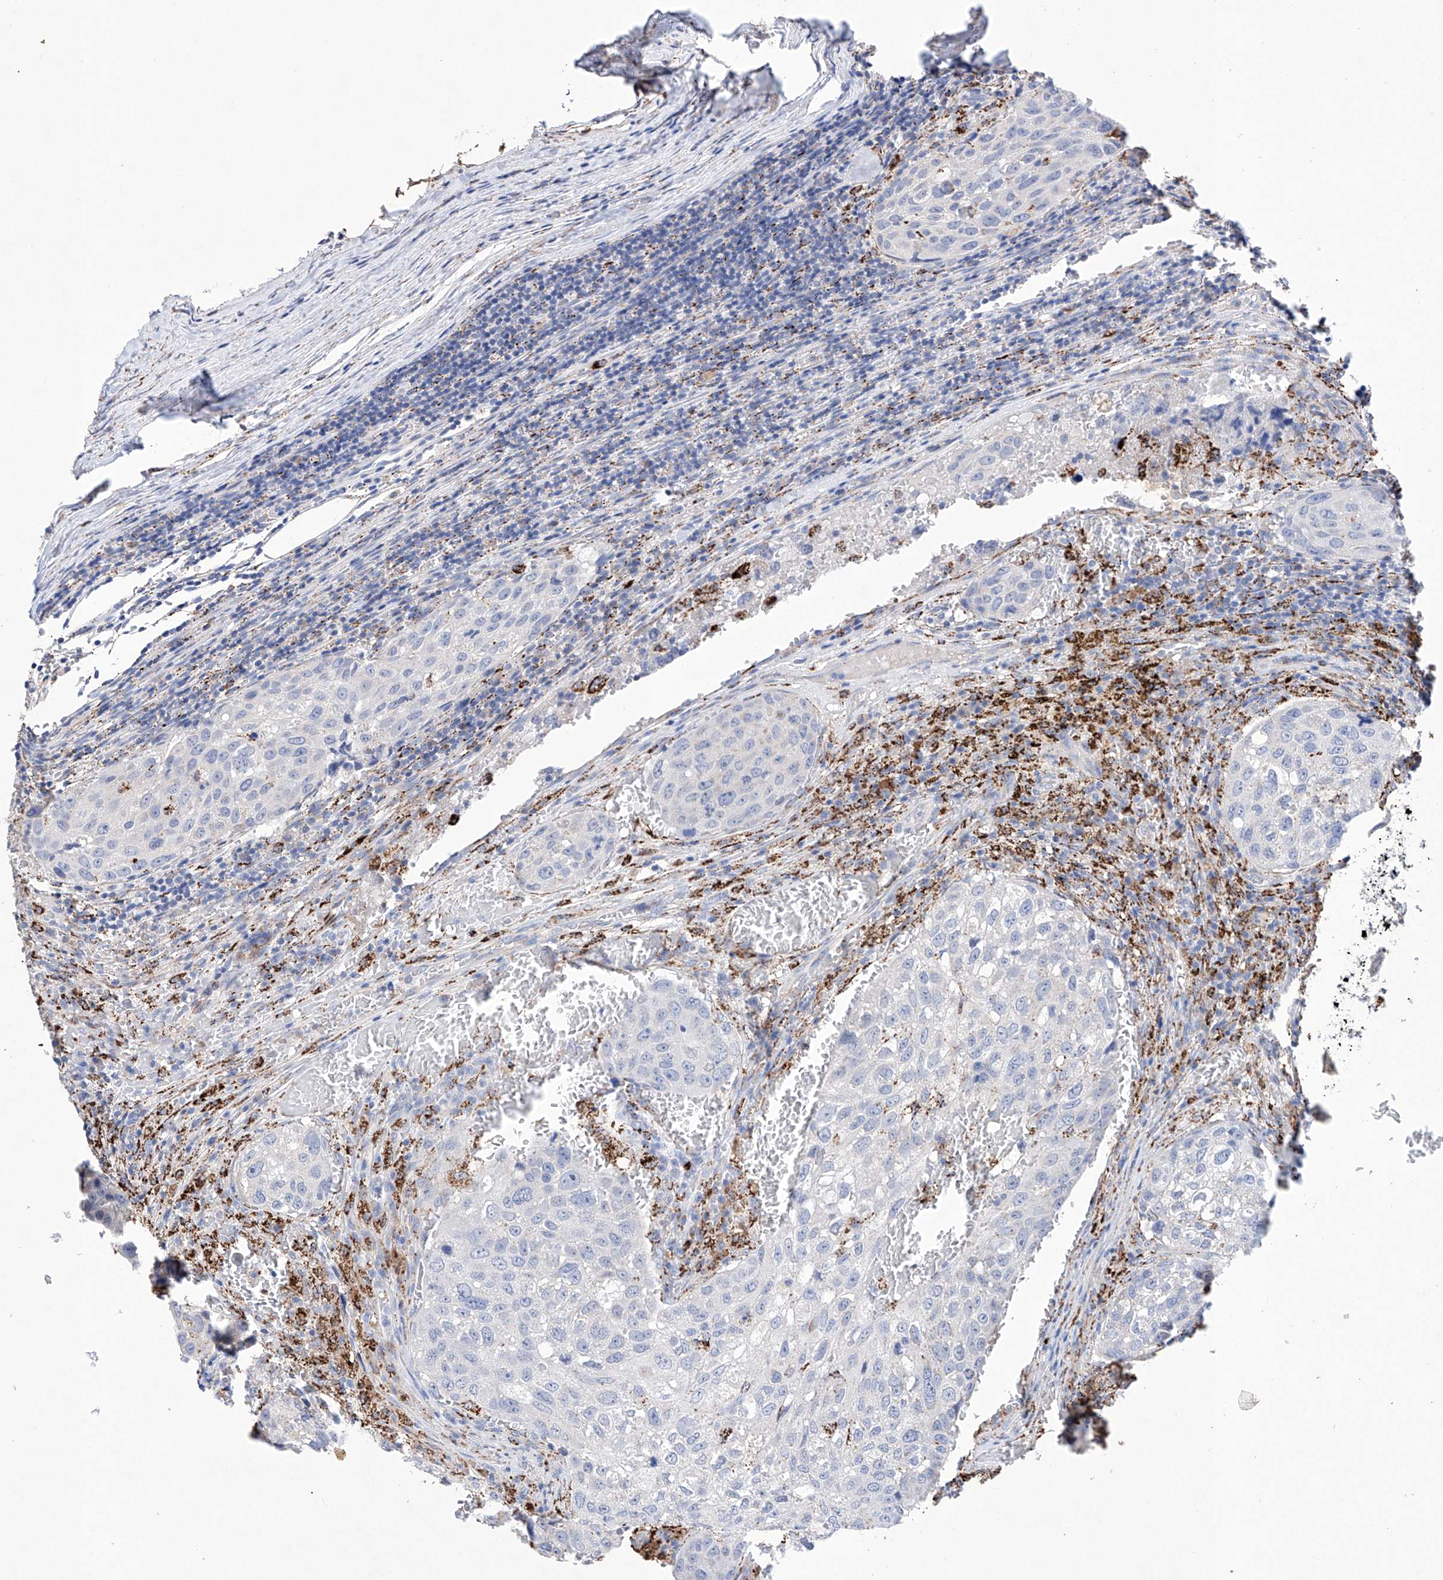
{"staining": {"intensity": "negative", "quantity": "none", "location": "none"}, "tissue": "urothelial cancer", "cell_type": "Tumor cells", "image_type": "cancer", "snomed": [{"axis": "morphology", "description": "Urothelial carcinoma, High grade"}, {"axis": "topography", "description": "Lymph node"}, {"axis": "topography", "description": "Urinary bladder"}], "caption": "This is a image of immunohistochemistry (IHC) staining of urothelial cancer, which shows no staining in tumor cells. (DAB immunohistochemistry (IHC), high magnification).", "gene": "NRROS", "patient": {"sex": "male", "age": 51}}